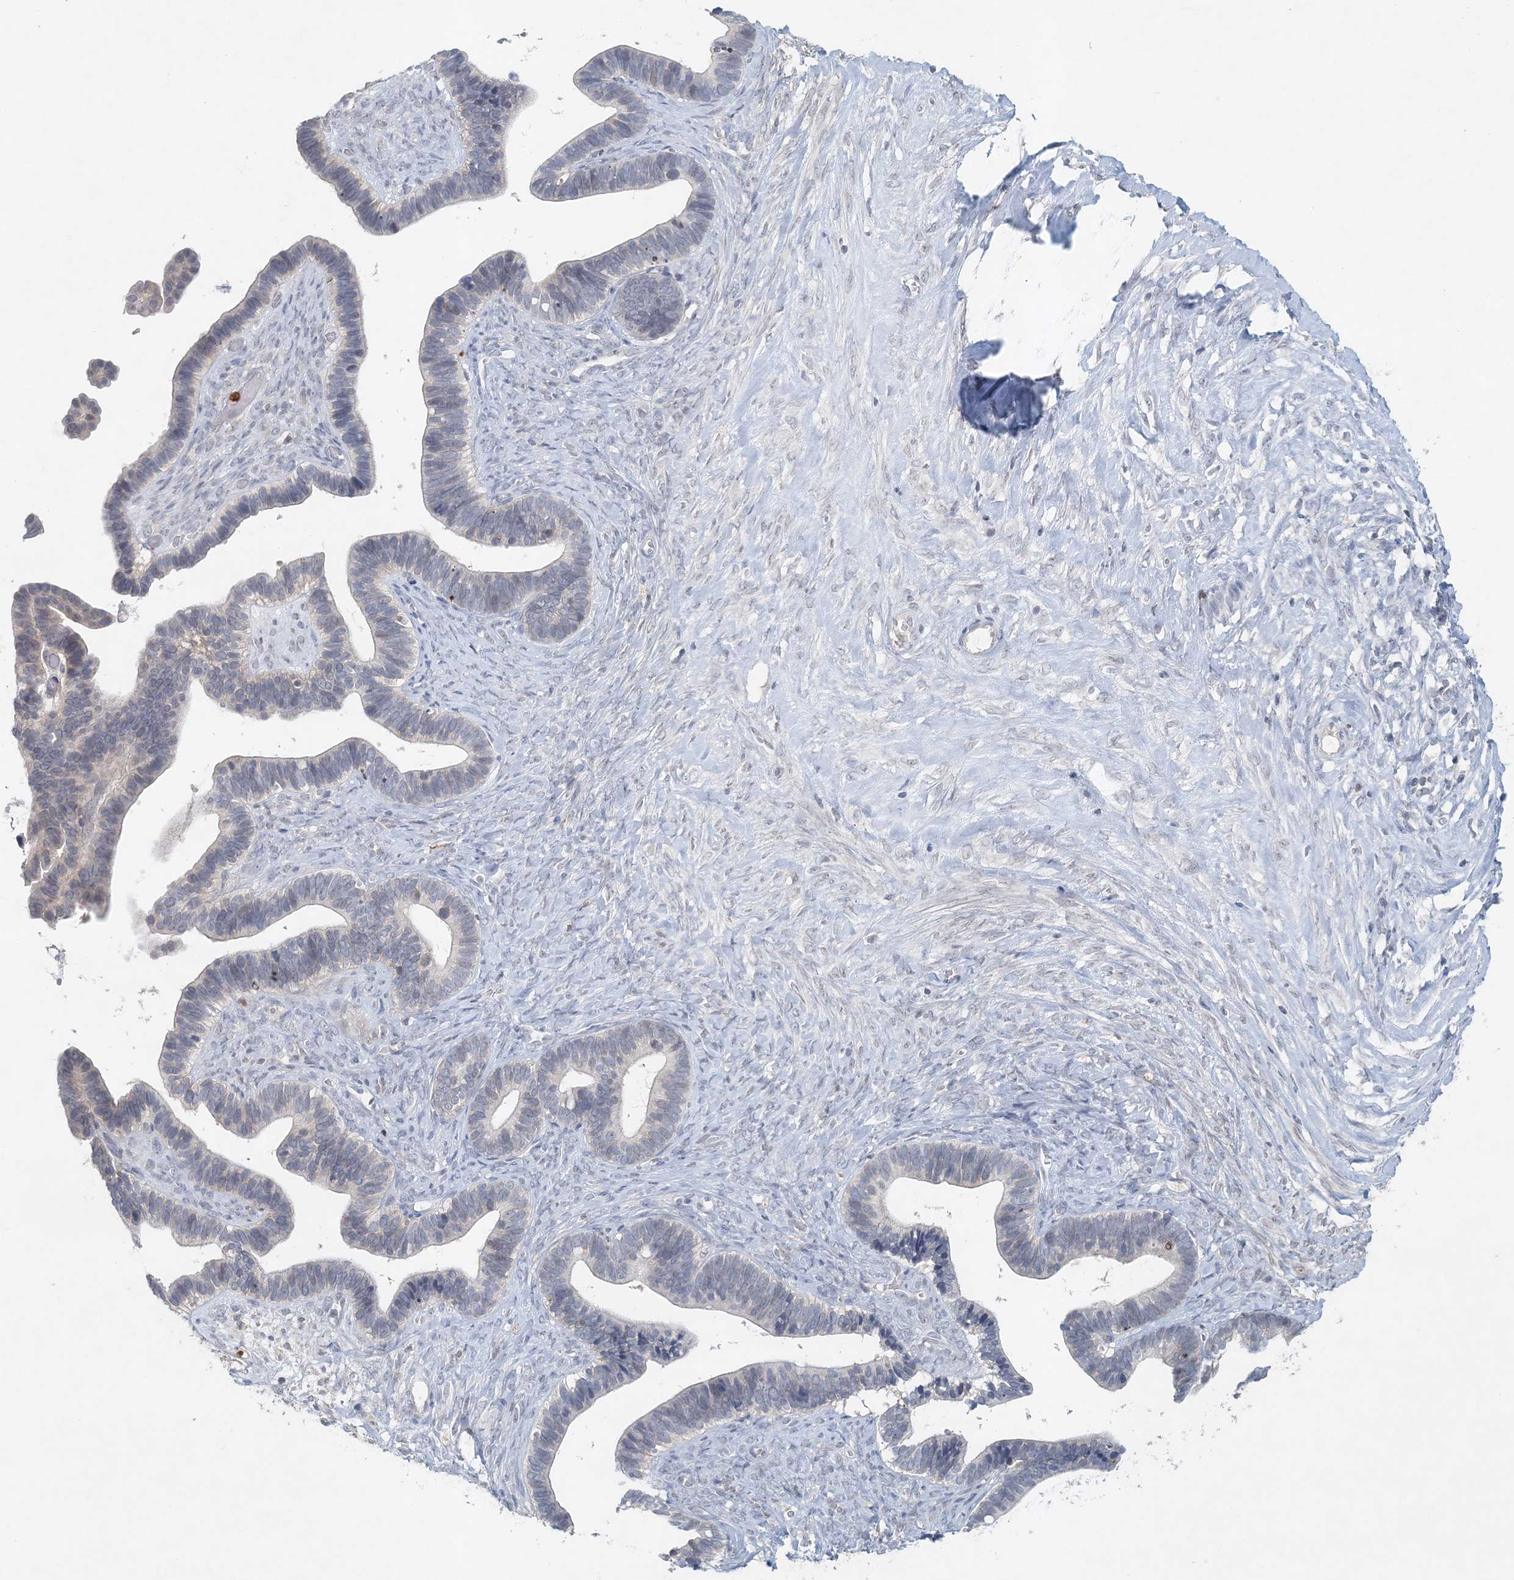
{"staining": {"intensity": "negative", "quantity": "none", "location": "none"}, "tissue": "ovarian cancer", "cell_type": "Tumor cells", "image_type": "cancer", "snomed": [{"axis": "morphology", "description": "Cystadenocarcinoma, serous, NOS"}, {"axis": "topography", "description": "Ovary"}], "caption": "High power microscopy photomicrograph of an immunohistochemistry histopathology image of ovarian serous cystadenocarcinoma, revealing no significant expression in tumor cells.", "gene": "NUP54", "patient": {"sex": "female", "age": 56}}